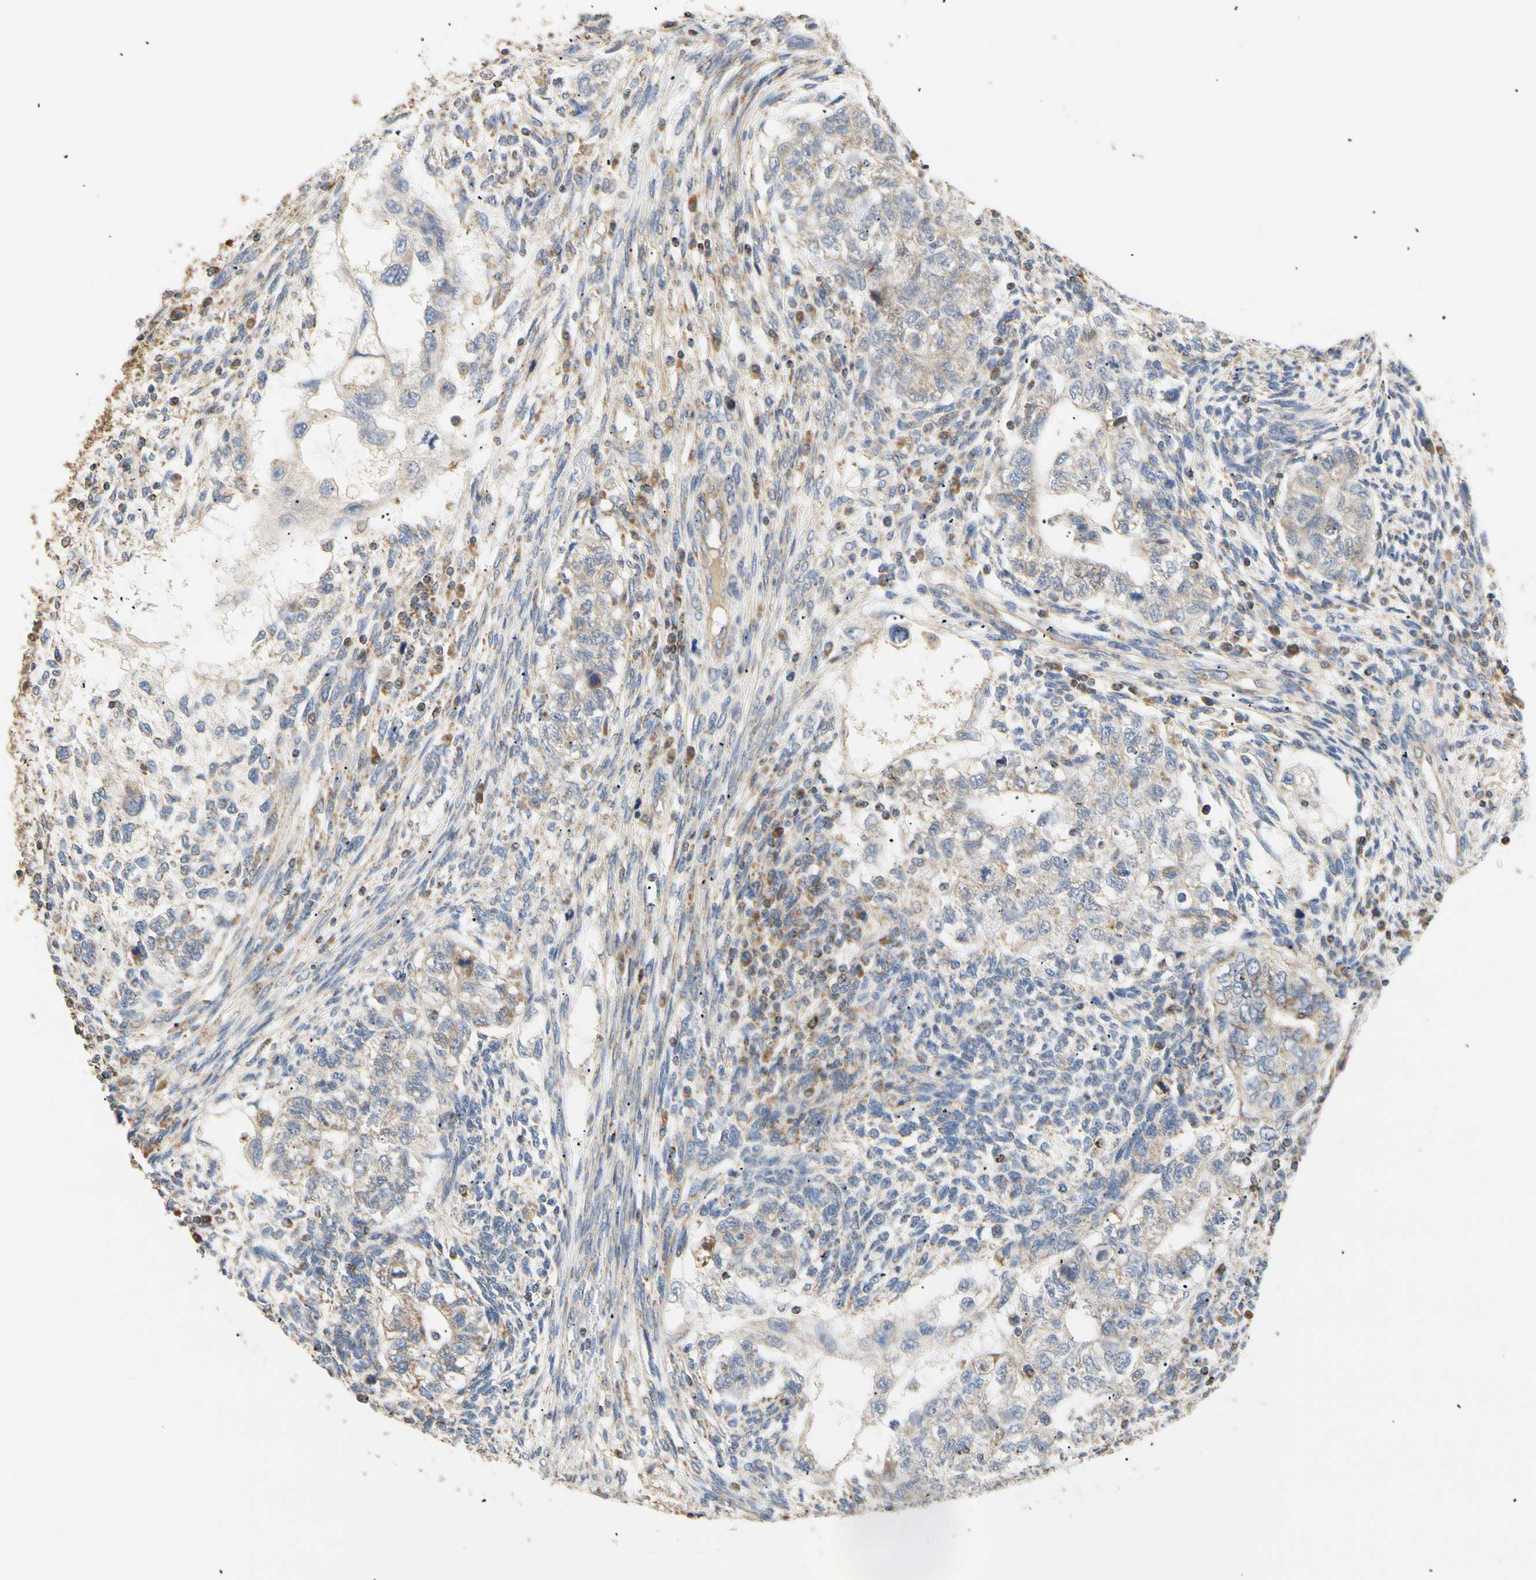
{"staining": {"intensity": "weak", "quantity": "25%-75%", "location": "cytoplasmic/membranous"}, "tissue": "testis cancer", "cell_type": "Tumor cells", "image_type": "cancer", "snomed": [{"axis": "morphology", "description": "Normal tissue, NOS"}, {"axis": "morphology", "description": "Carcinoma, Embryonal, NOS"}, {"axis": "topography", "description": "Testis"}], "caption": "Human embryonal carcinoma (testis) stained with a brown dye reveals weak cytoplasmic/membranous positive positivity in approximately 25%-75% of tumor cells.", "gene": "PLGRKT", "patient": {"sex": "male", "age": 36}}